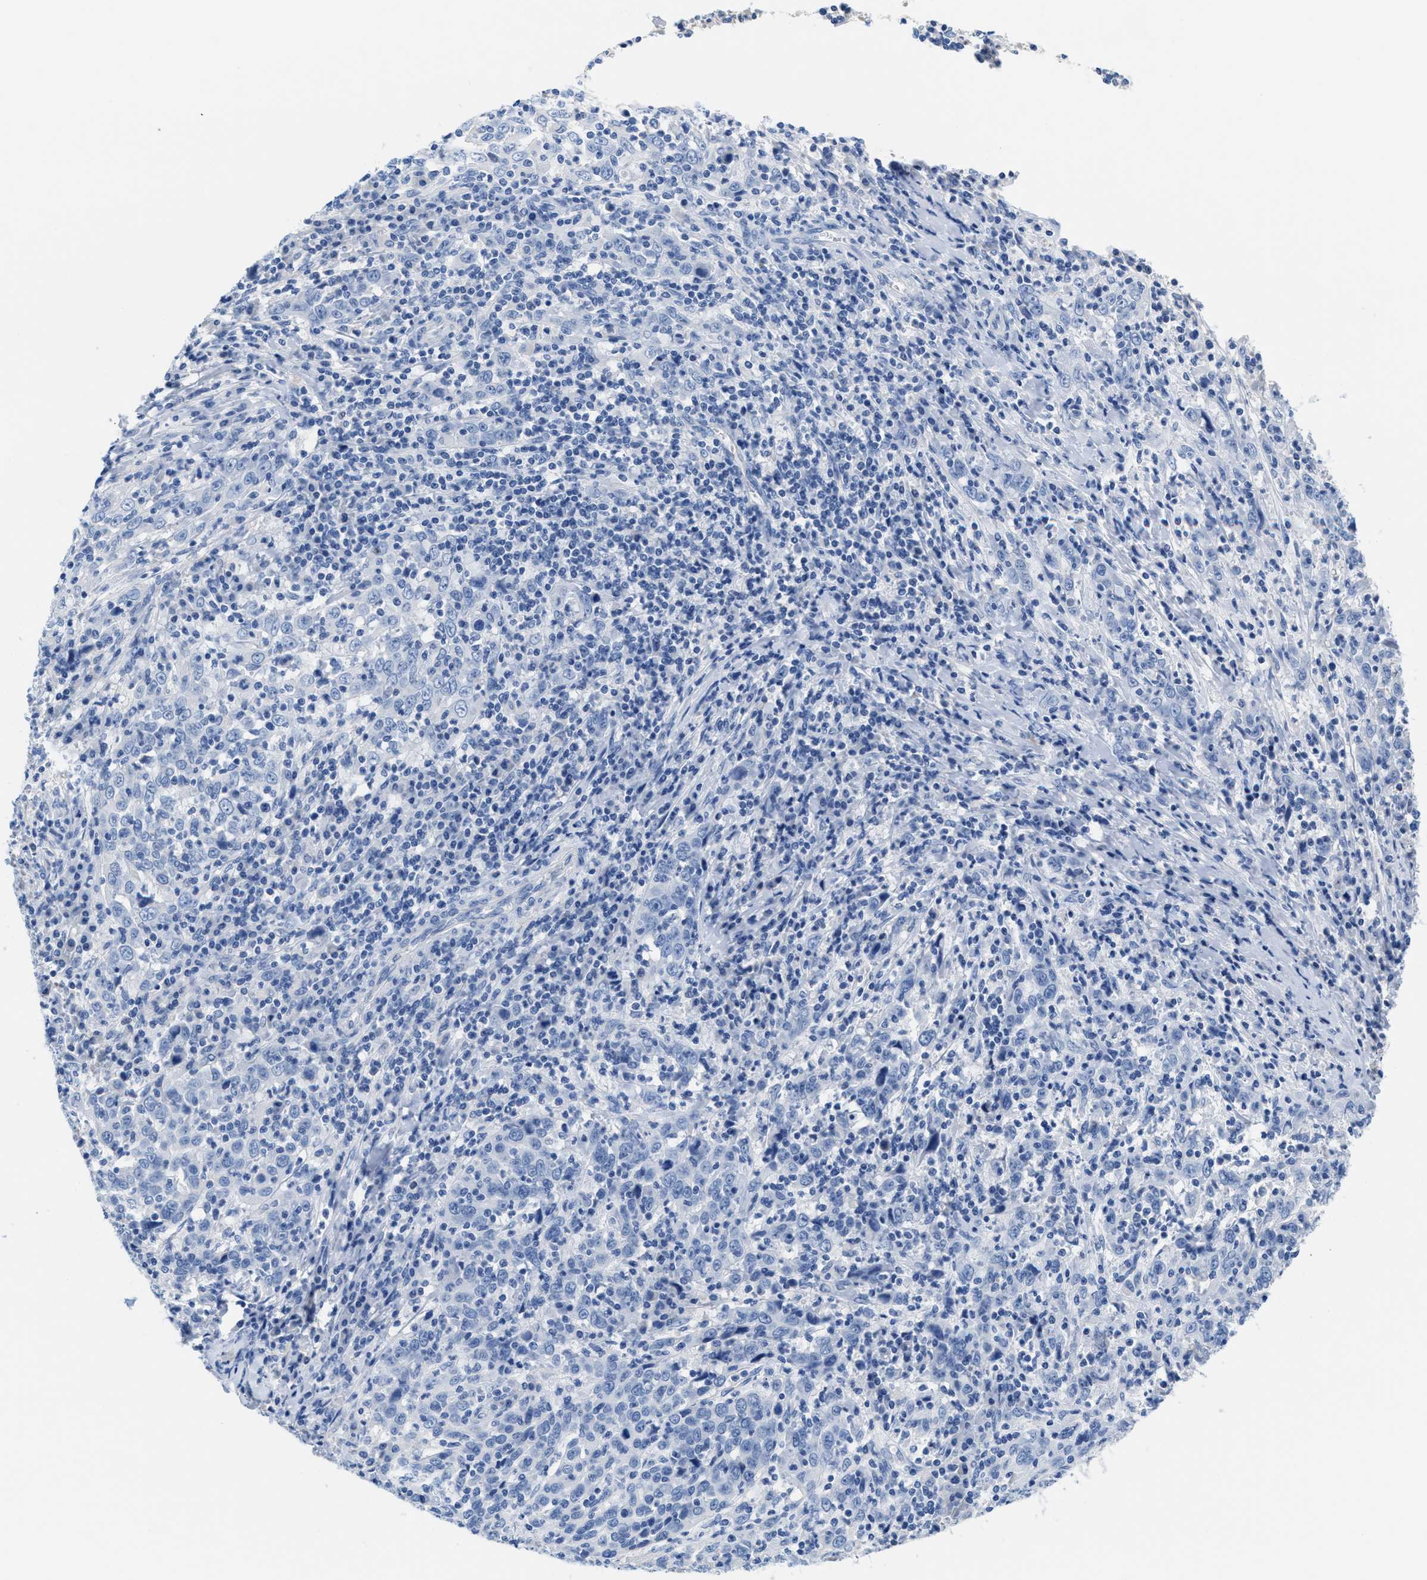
{"staining": {"intensity": "negative", "quantity": "none", "location": "none"}, "tissue": "cervical cancer", "cell_type": "Tumor cells", "image_type": "cancer", "snomed": [{"axis": "morphology", "description": "Squamous cell carcinoma, NOS"}, {"axis": "topography", "description": "Cervix"}], "caption": "Cervical cancer (squamous cell carcinoma) stained for a protein using immunohistochemistry demonstrates no positivity tumor cells.", "gene": "SLFN13", "patient": {"sex": "female", "age": 46}}